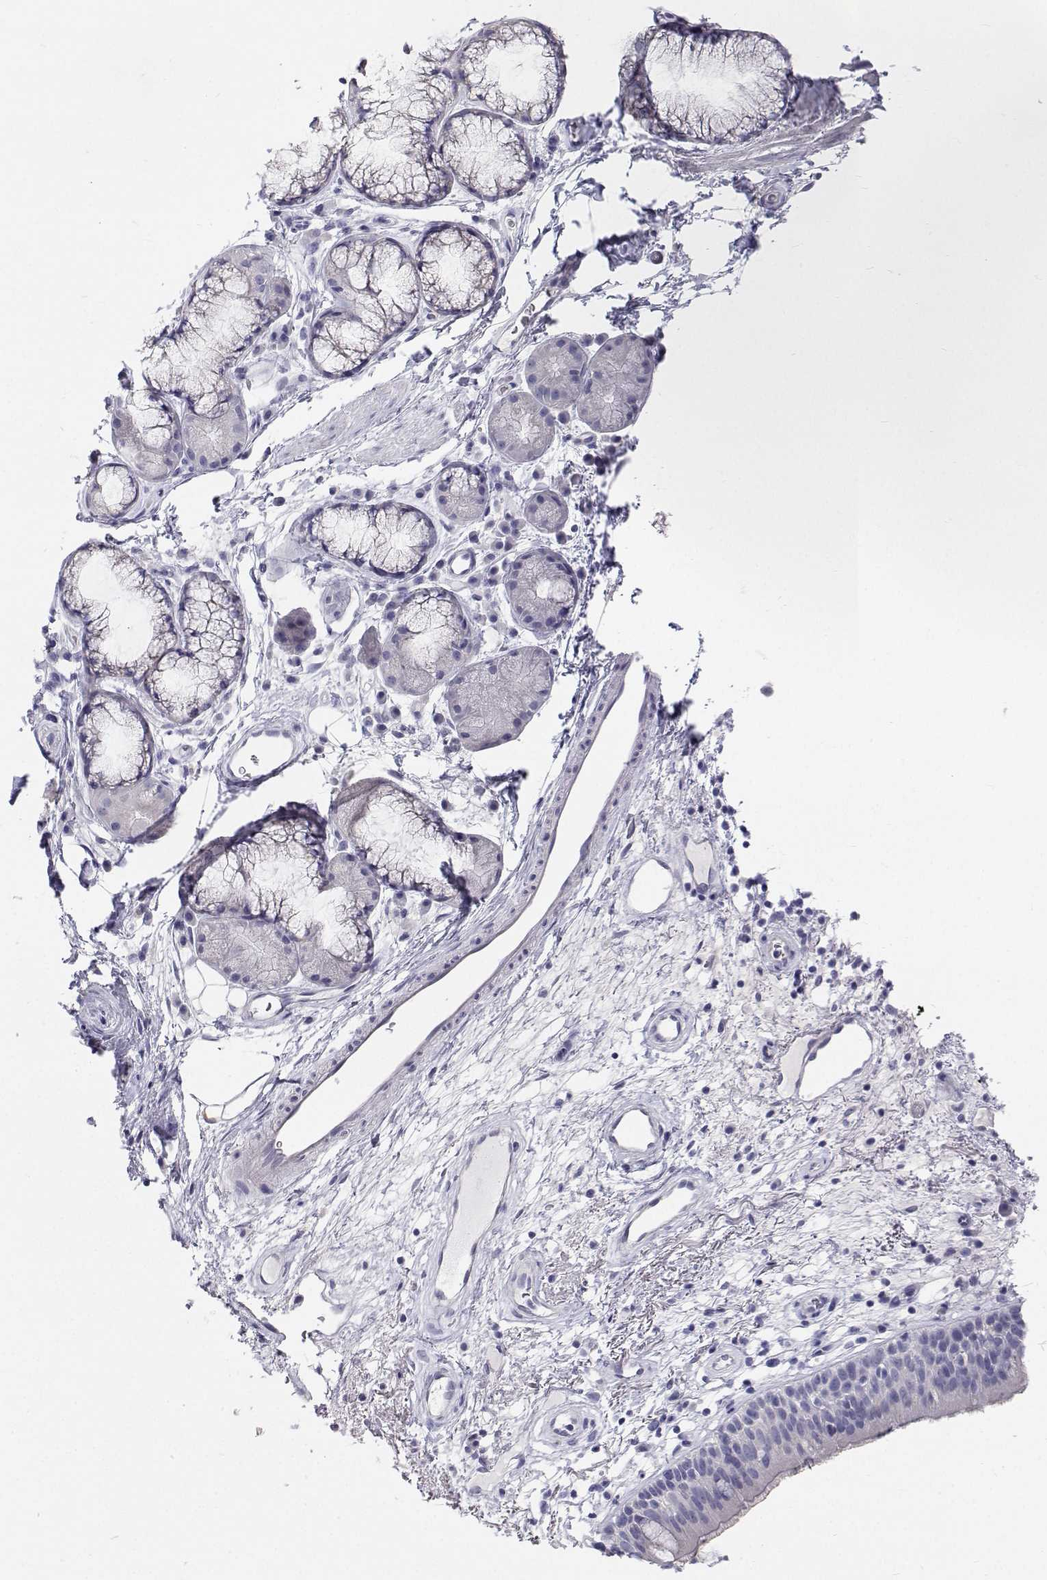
{"staining": {"intensity": "negative", "quantity": "none", "location": "none"}, "tissue": "bronchus", "cell_type": "Respiratory epithelial cells", "image_type": "normal", "snomed": [{"axis": "morphology", "description": "Normal tissue, NOS"}, {"axis": "topography", "description": "Cartilage tissue"}, {"axis": "topography", "description": "Bronchus"}], "caption": "This is an immunohistochemistry photomicrograph of normal human bronchus. There is no expression in respiratory epithelial cells.", "gene": "NCR2", "patient": {"sex": "male", "age": 58}}